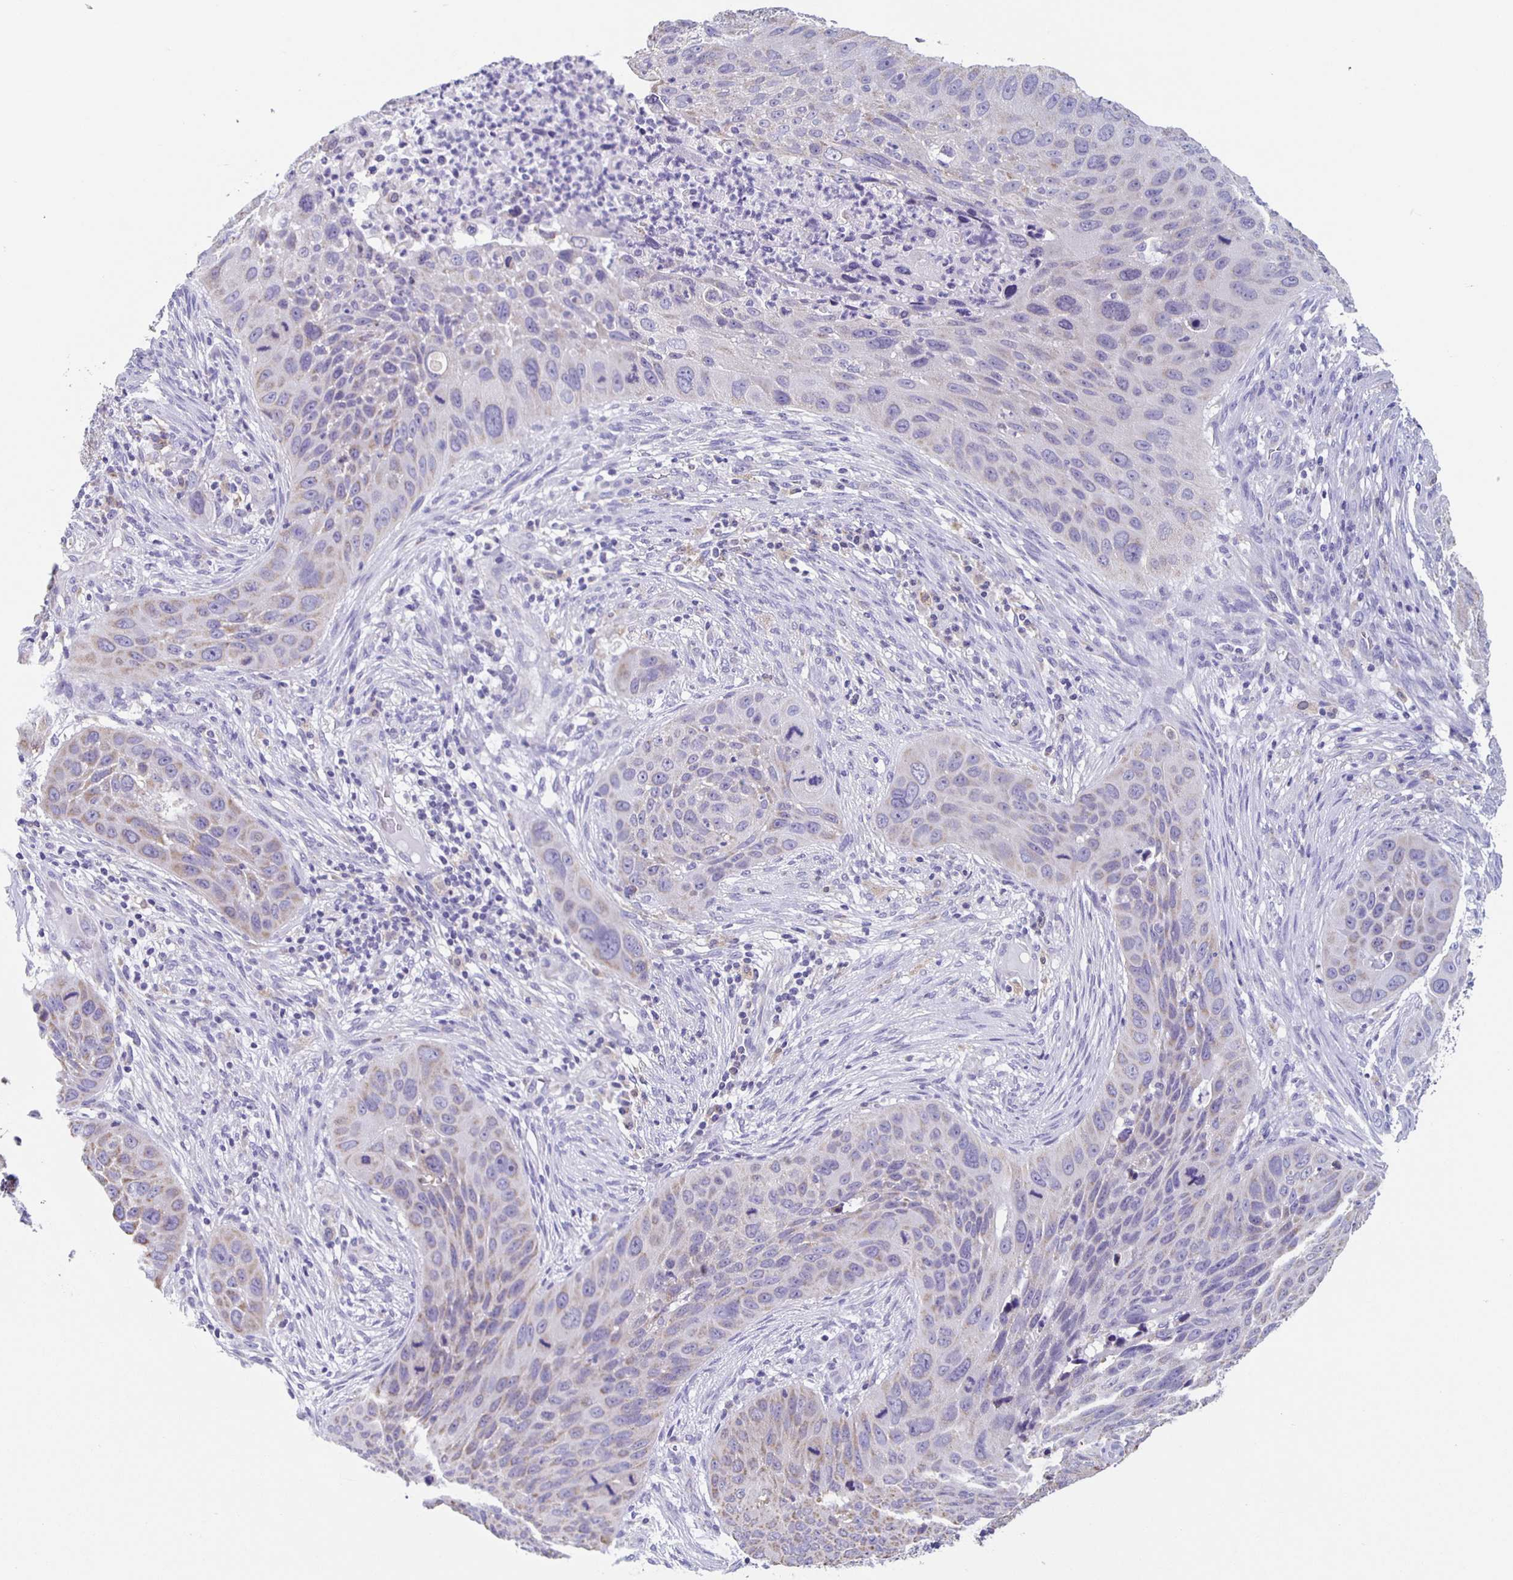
{"staining": {"intensity": "negative", "quantity": "none", "location": "none"}, "tissue": "lung cancer", "cell_type": "Tumor cells", "image_type": "cancer", "snomed": [{"axis": "morphology", "description": "Squamous cell carcinoma, NOS"}, {"axis": "topography", "description": "Lung"}], "caption": "Protein analysis of lung cancer shows no significant staining in tumor cells.", "gene": "TPPP", "patient": {"sex": "male", "age": 63}}